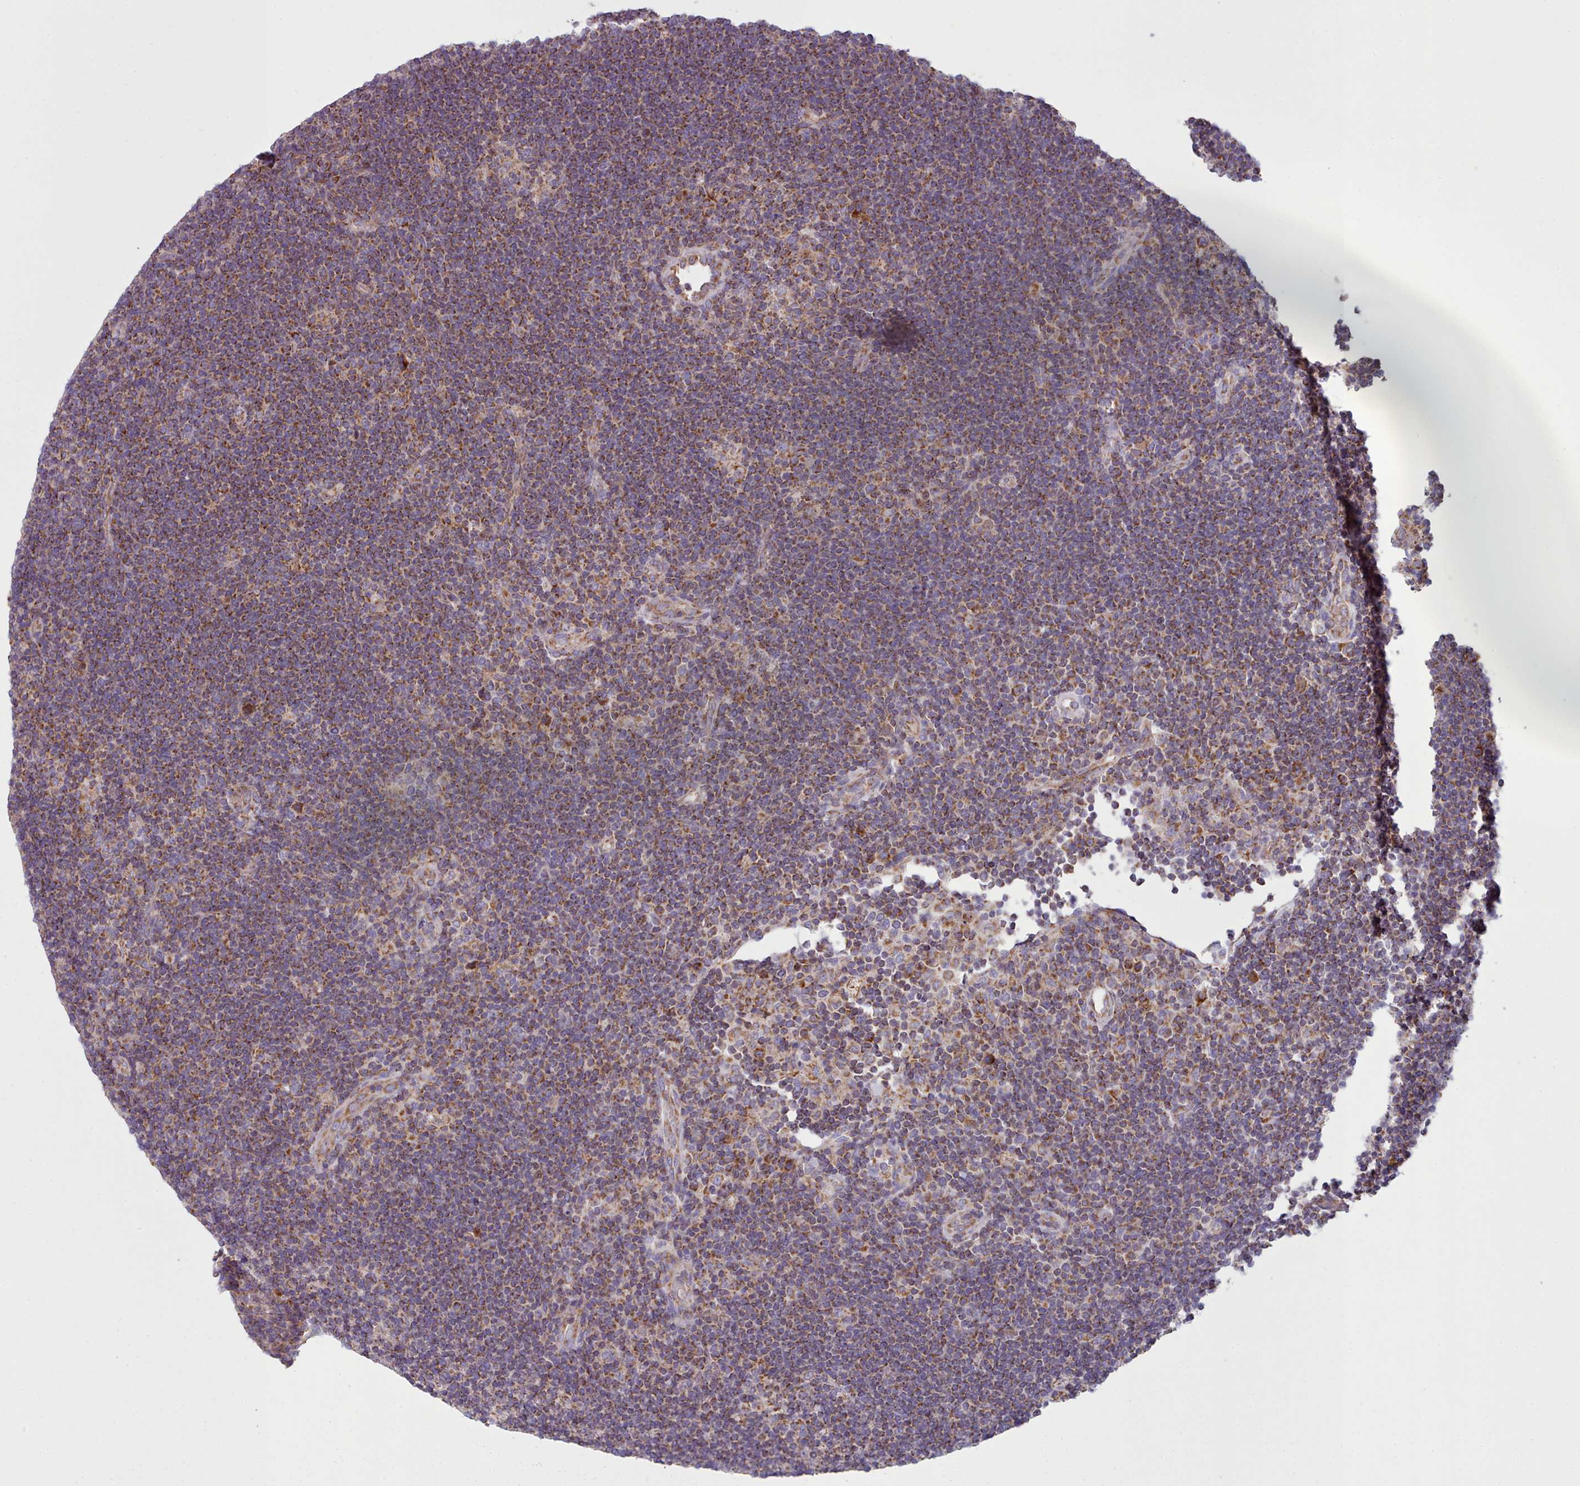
{"staining": {"intensity": "moderate", "quantity": ">75%", "location": "cytoplasmic/membranous"}, "tissue": "lymphoma", "cell_type": "Tumor cells", "image_type": "cancer", "snomed": [{"axis": "morphology", "description": "Hodgkin's disease, NOS"}, {"axis": "topography", "description": "Lymph node"}], "caption": "IHC histopathology image of neoplastic tissue: human lymphoma stained using IHC exhibits medium levels of moderate protein expression localized specifically in the cytoplasmic/membranous of tumor cells, appearing as a cytoplasmic/membranous brown color.", "gene": "SRP54", "patient": {"sex": "female", "age": 57}}